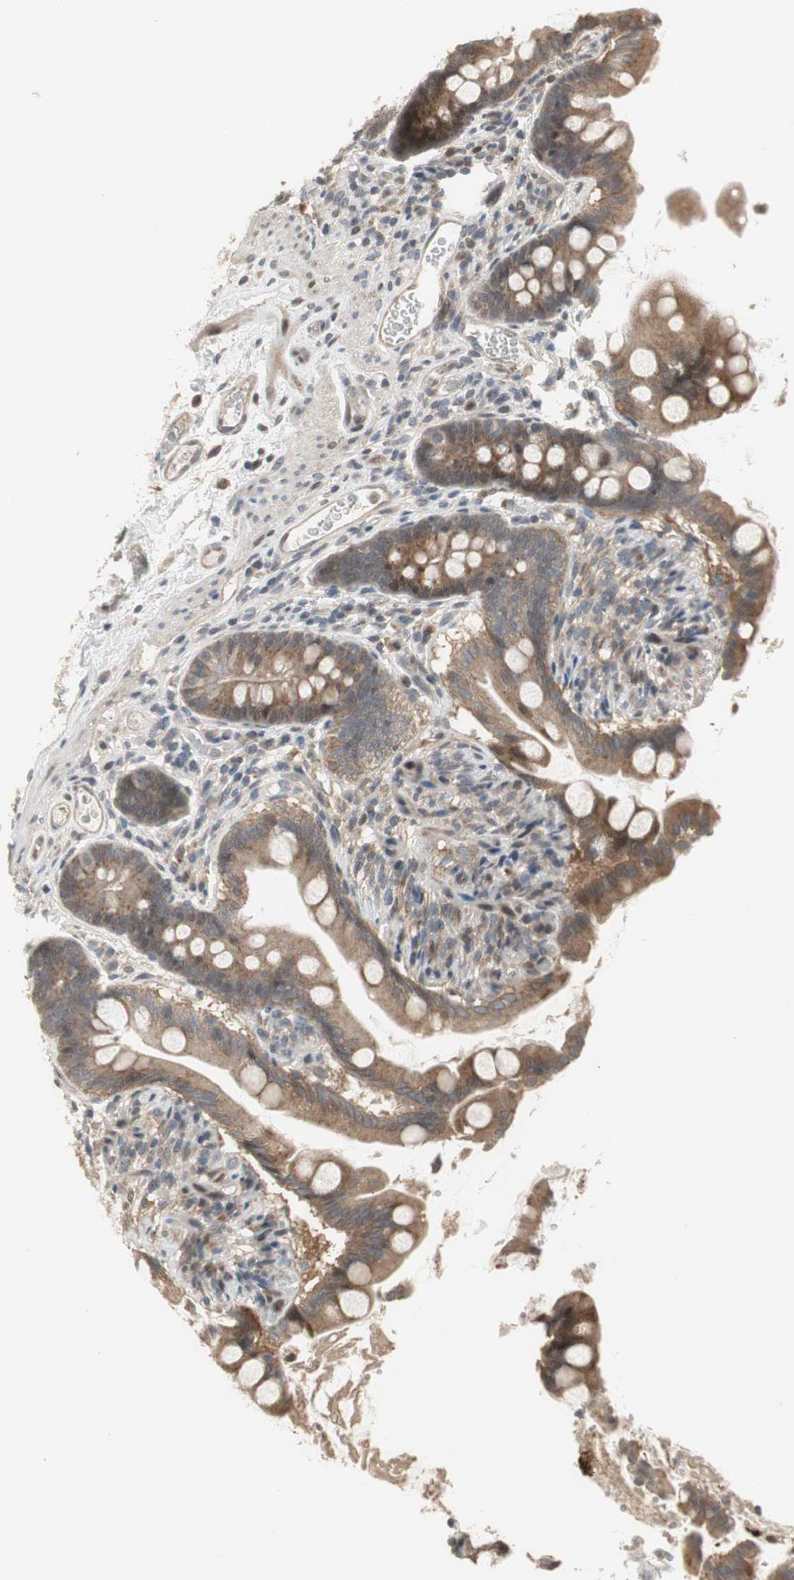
{"staining": {"intensity": "weak", "quantity": ">75%", "location": "cytoplasmic/membranous"}, "tissue": "small intestine", "cell_type": "Glandular cells", "image_type": "normal", "snomed": [{"axis": "morphology", "description": "Normal tissue, NOS"}, {"axis": "topography", "description": "Small intestine"}], "caption": "Immunohistochemical staining of unremarkable human small intestine displays low levels of weak cytoplasmic/membranous expression in approximately >75% of glandular cells.", "gene": "SNX4", "patient": {"sex": "female", "age": 56}}